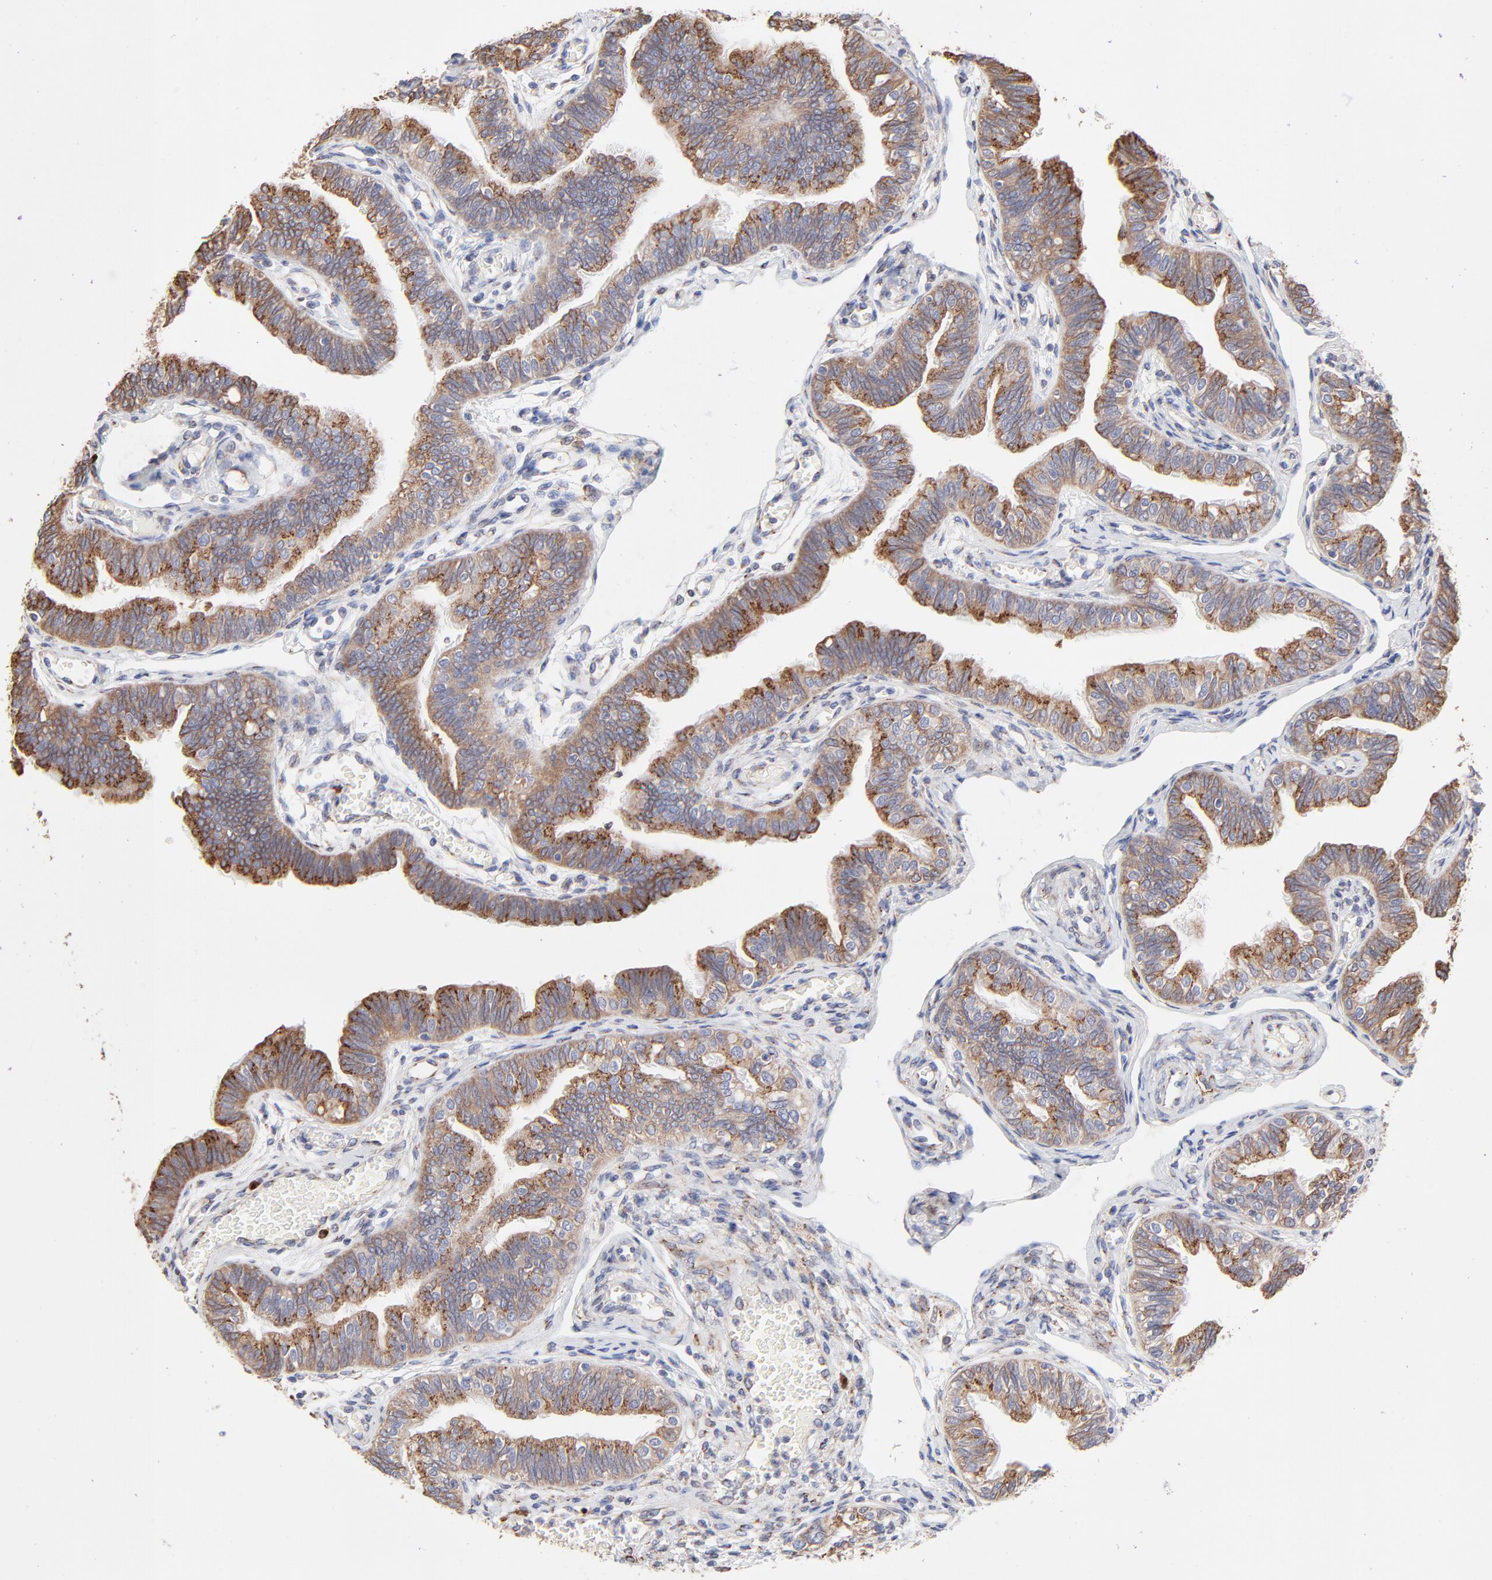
{"staining": {"intensity": "moderate", "quantity": "25%-75%", "location": "cytoplasmic/membranous"}, "tissue": "fallopian tube", "cell_type": "Glandular cells", "image_type": "normal", "snomed": [{"axis": "morphology", "description": "Normal tissue, NOS"}, {"axis": "morphology", "description": "Dermoid, NOS"}, {"axis": "topography", "description": "Fallopian tube"}], "caption": "About 25%-75% of glandular cells in normal fallopian tube reveal moderate cytoplasmic/membranous protein expression as visualized by brown immunohistochemical staining.", "gene": "LMAN1", "patient": {"sex": "female", "age": 33}}